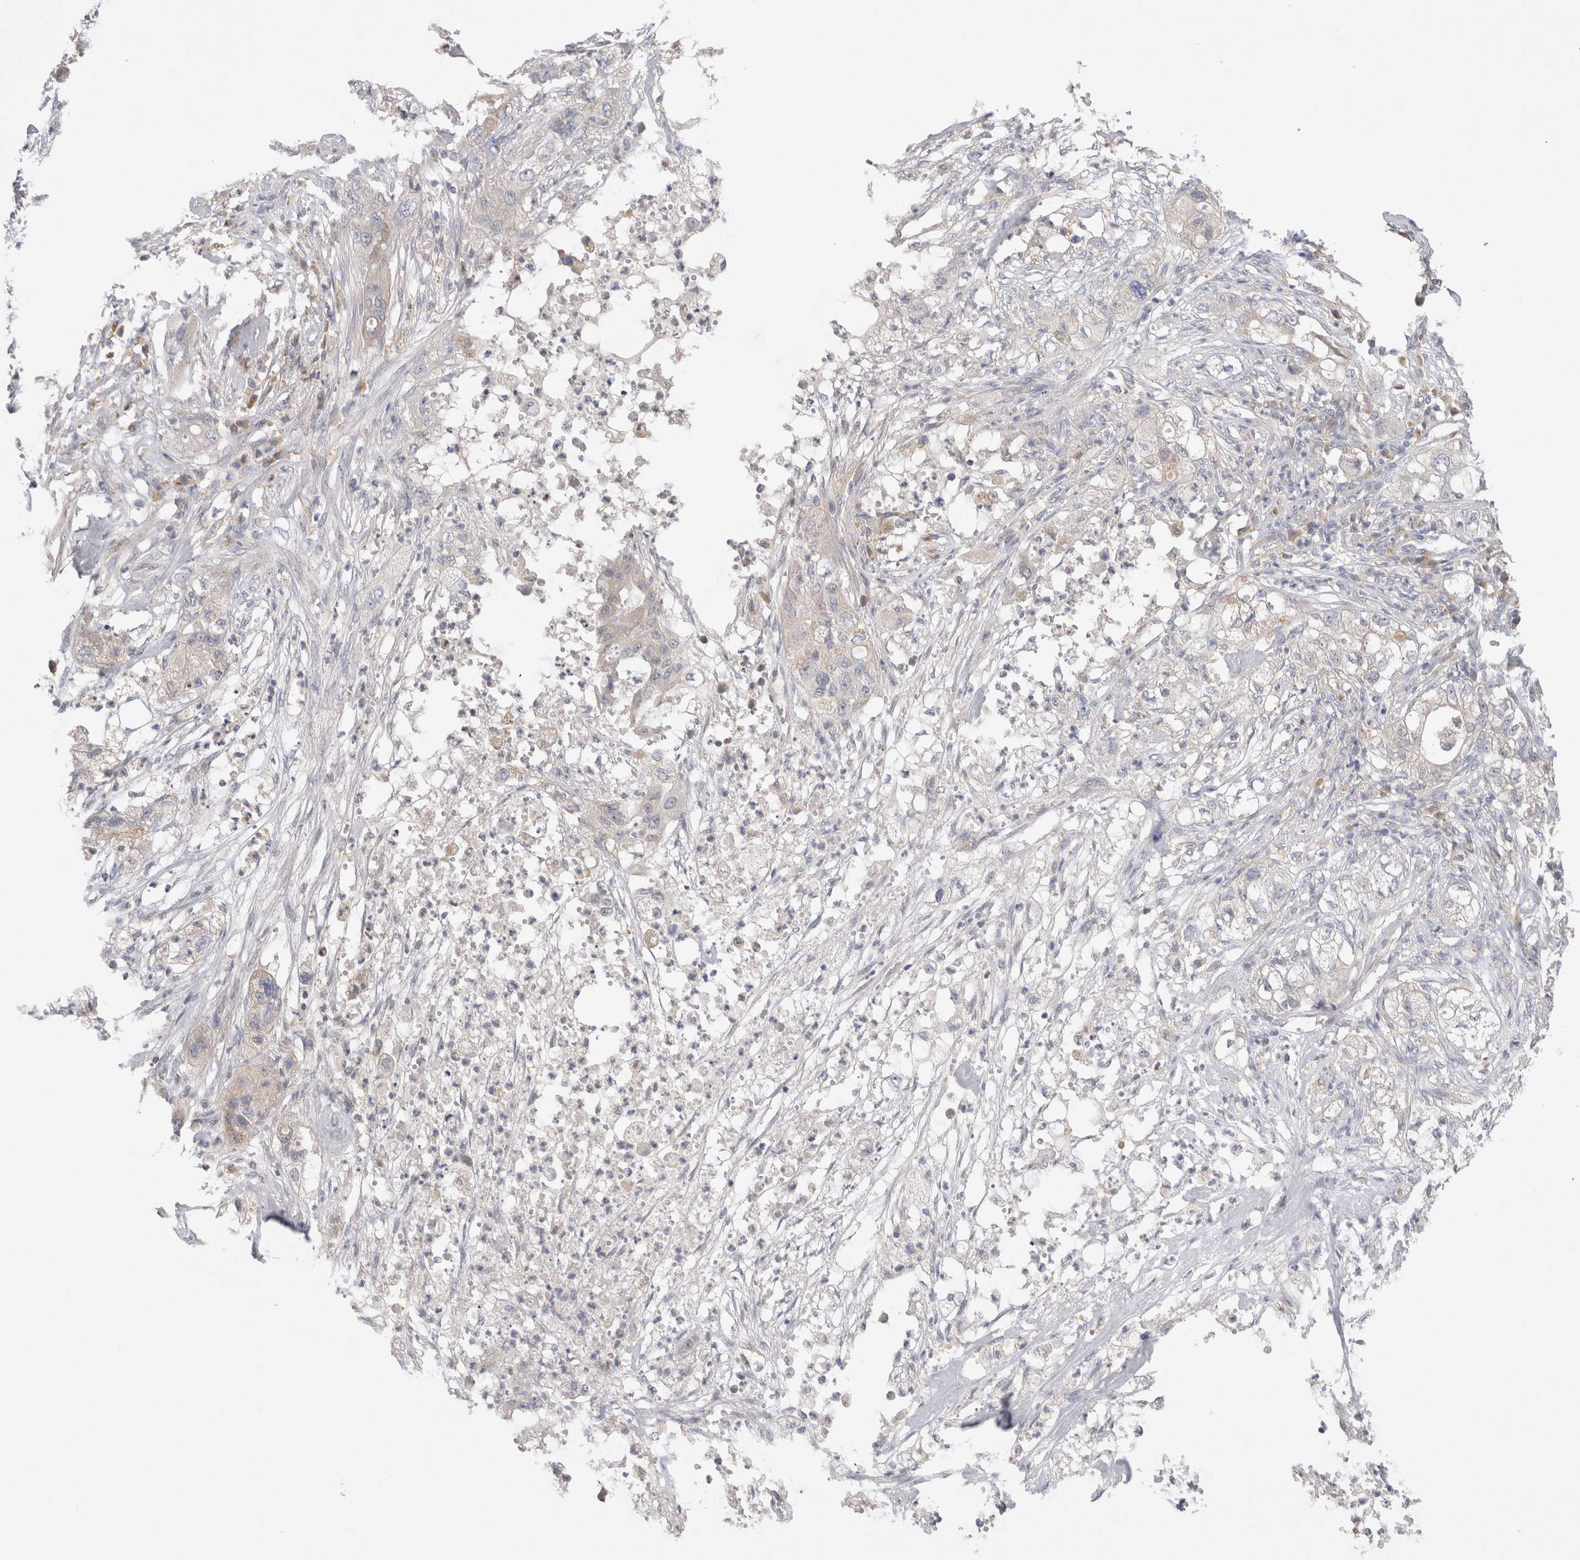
{"staining": {"intensity": "negative", "quantity": "none", "location": "none"}, "tissue": "pancreatic cancer", "cell_type": "Tumor cells", "image_type": "cancer", "snomed": [{"axis": "morphology", "description": "Adenocarcinoma, NOS"}, {"axis": "topography", "description": "Pancreas"}], "caption": "Pancreatic cancer was stained to show a protein in brown. There is no significant positivity in tumor cells. Nuclei are stained in blue.", "gene": "GAS1", "patient": {"sex": "female", "age": 78}}